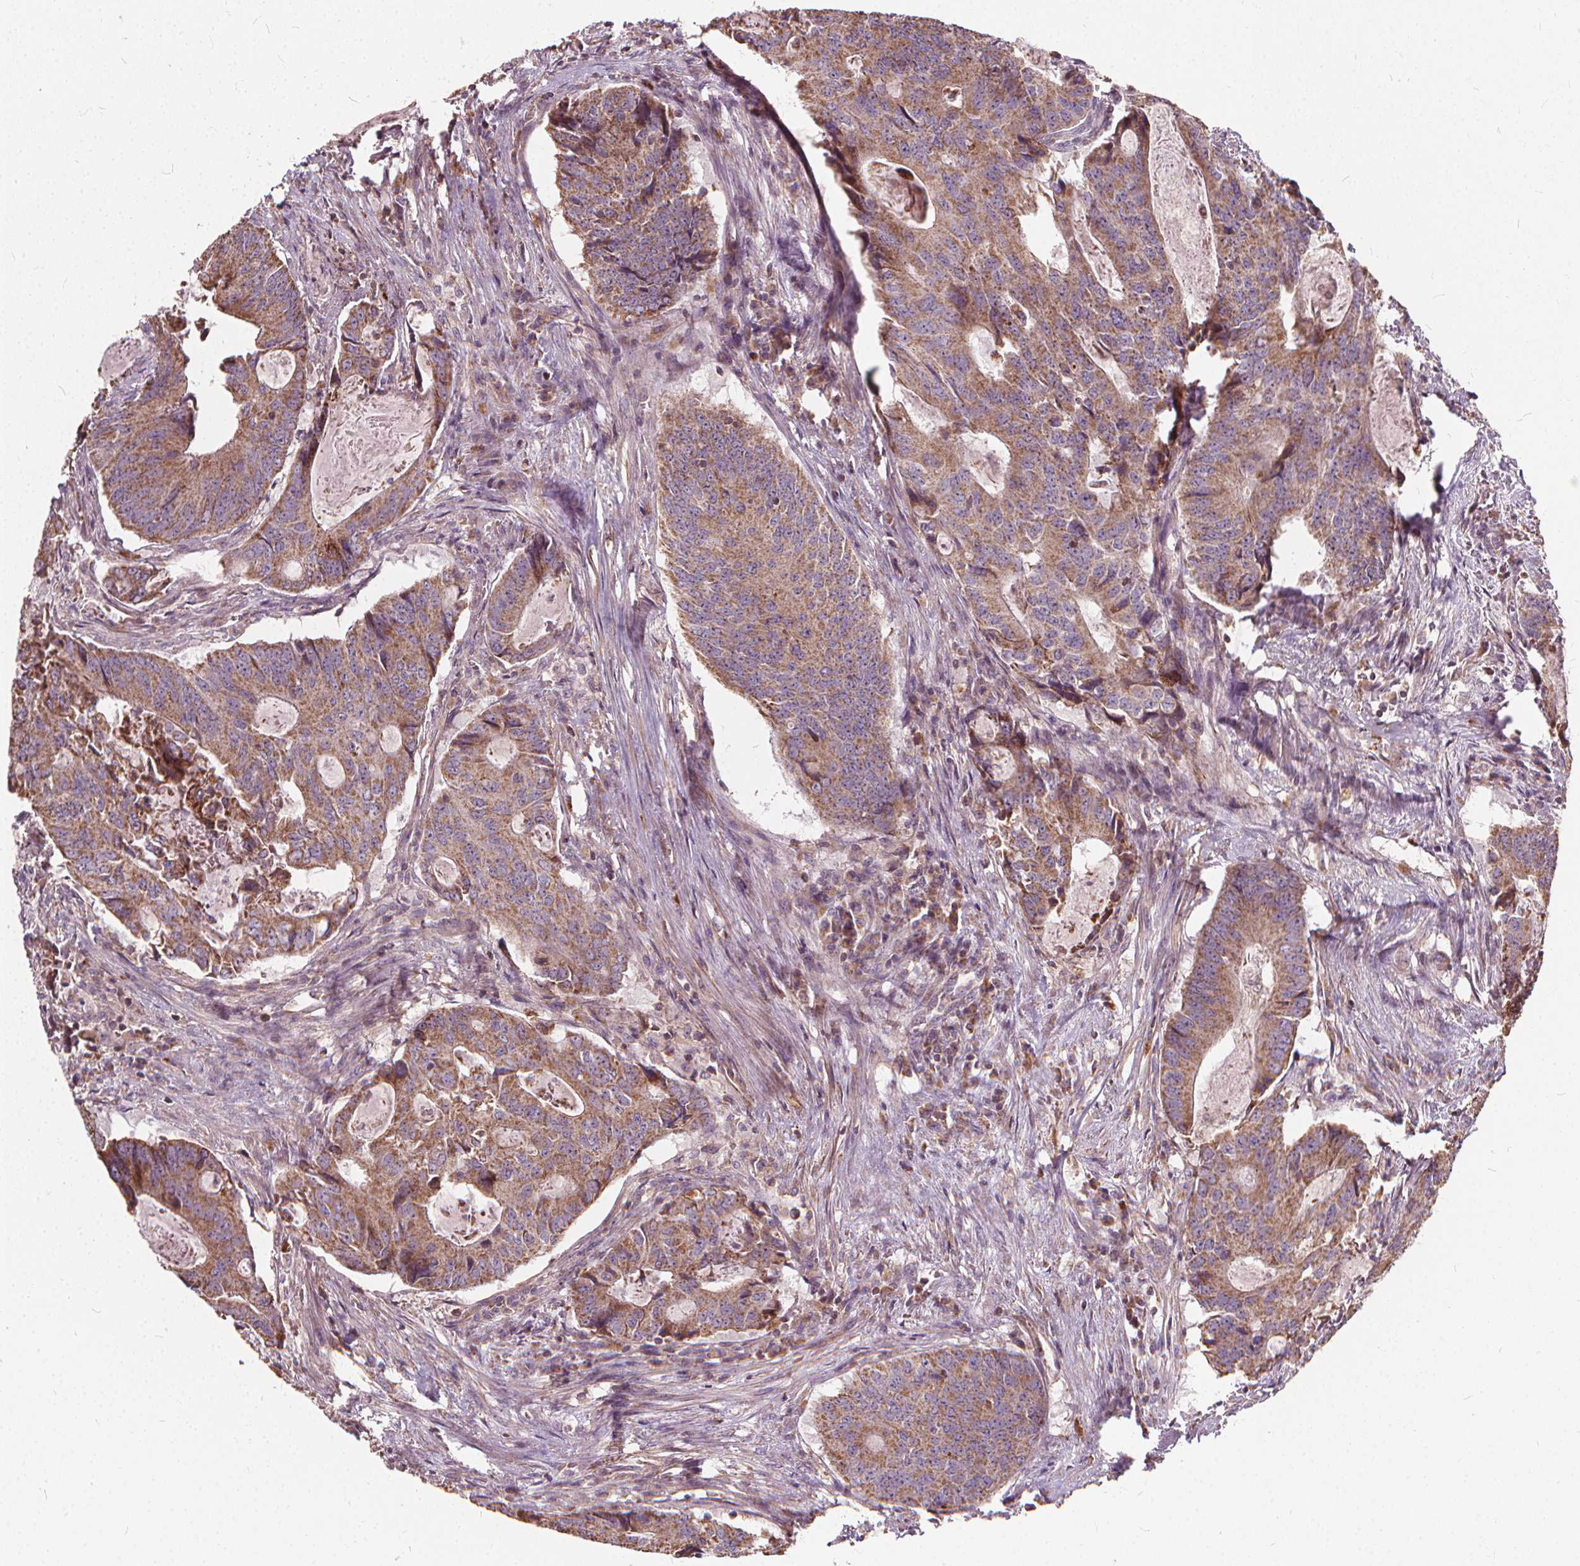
{"staining": {"intensity": "moderate", "quantity": ">75%", "location": "cytoplasmic/membranous"}, "tissue": "colorectal cancer", "cell_type": "Tumor cells", "image_type": "cancer", "snomed": [{"axis": "morphology", "description": "Adenocarcinoma, NOS"}, {"axis": "topography", "description": "Colon"}], "caption": "Brown immunohistochemical staining in colorectal adenocarcinoma demonstrates moderate cytoplasmic/membranous expression in about >75% of tumor cells. Nuclei are stained in blue.", "gene": "ORAI2", "patient": {"sex": "male", "age": 67}}